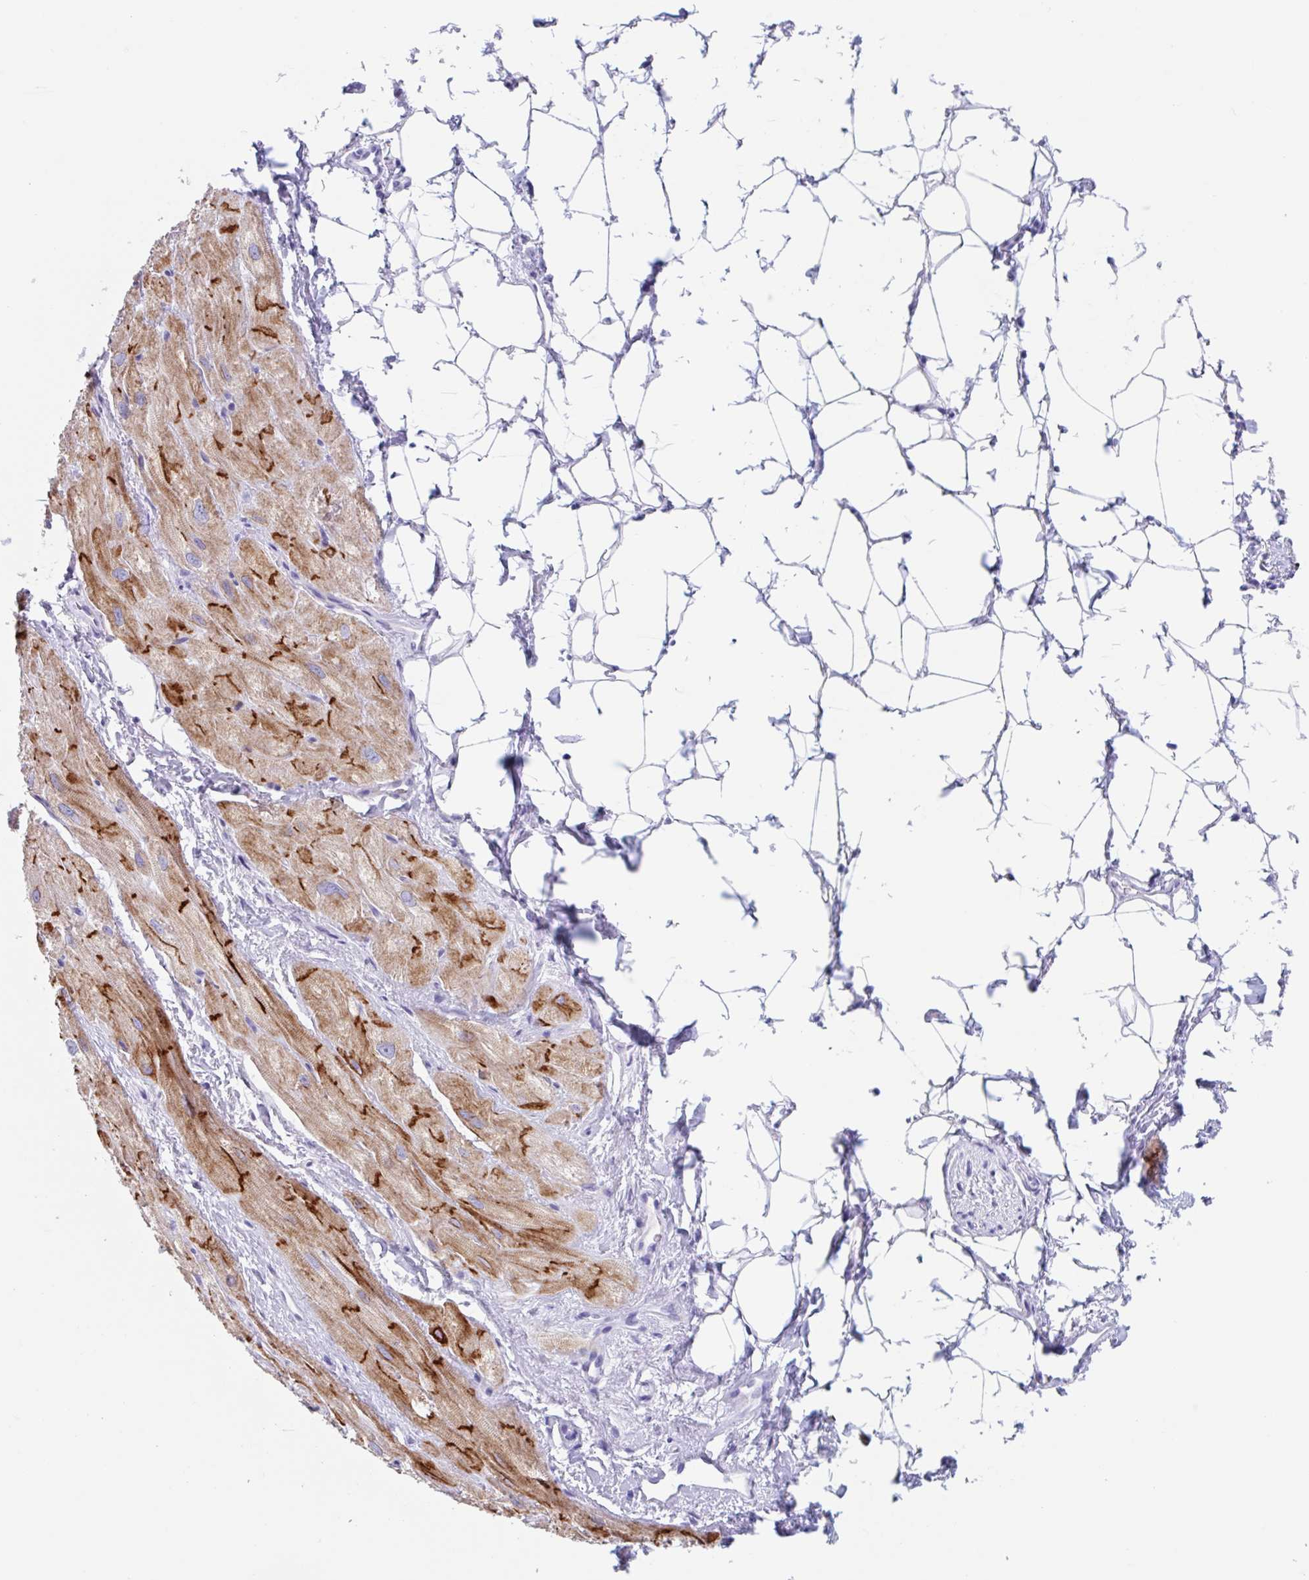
{"staining": {"intensity": "moderate", "quantity": "<25%", "location": "cytoplasmic/membranous"}, "tissue": "heart muscle", "cell_type": "Cardiomyocytes", "image_type": "normal", "snomed": [{"axis": "morphology", "description": "Normal tissue, NOS"}, {"axis": "topography", "description": "Heart"}], "caption": "DAB immunohistochemical staining of unremarkable heart muscle shows moderate cytoplasmic/membranous protein positivity in approximately <25% of cardiomyocytes.", "gene": "CPTP", "patient": {"sex": "male", "age": 62}}